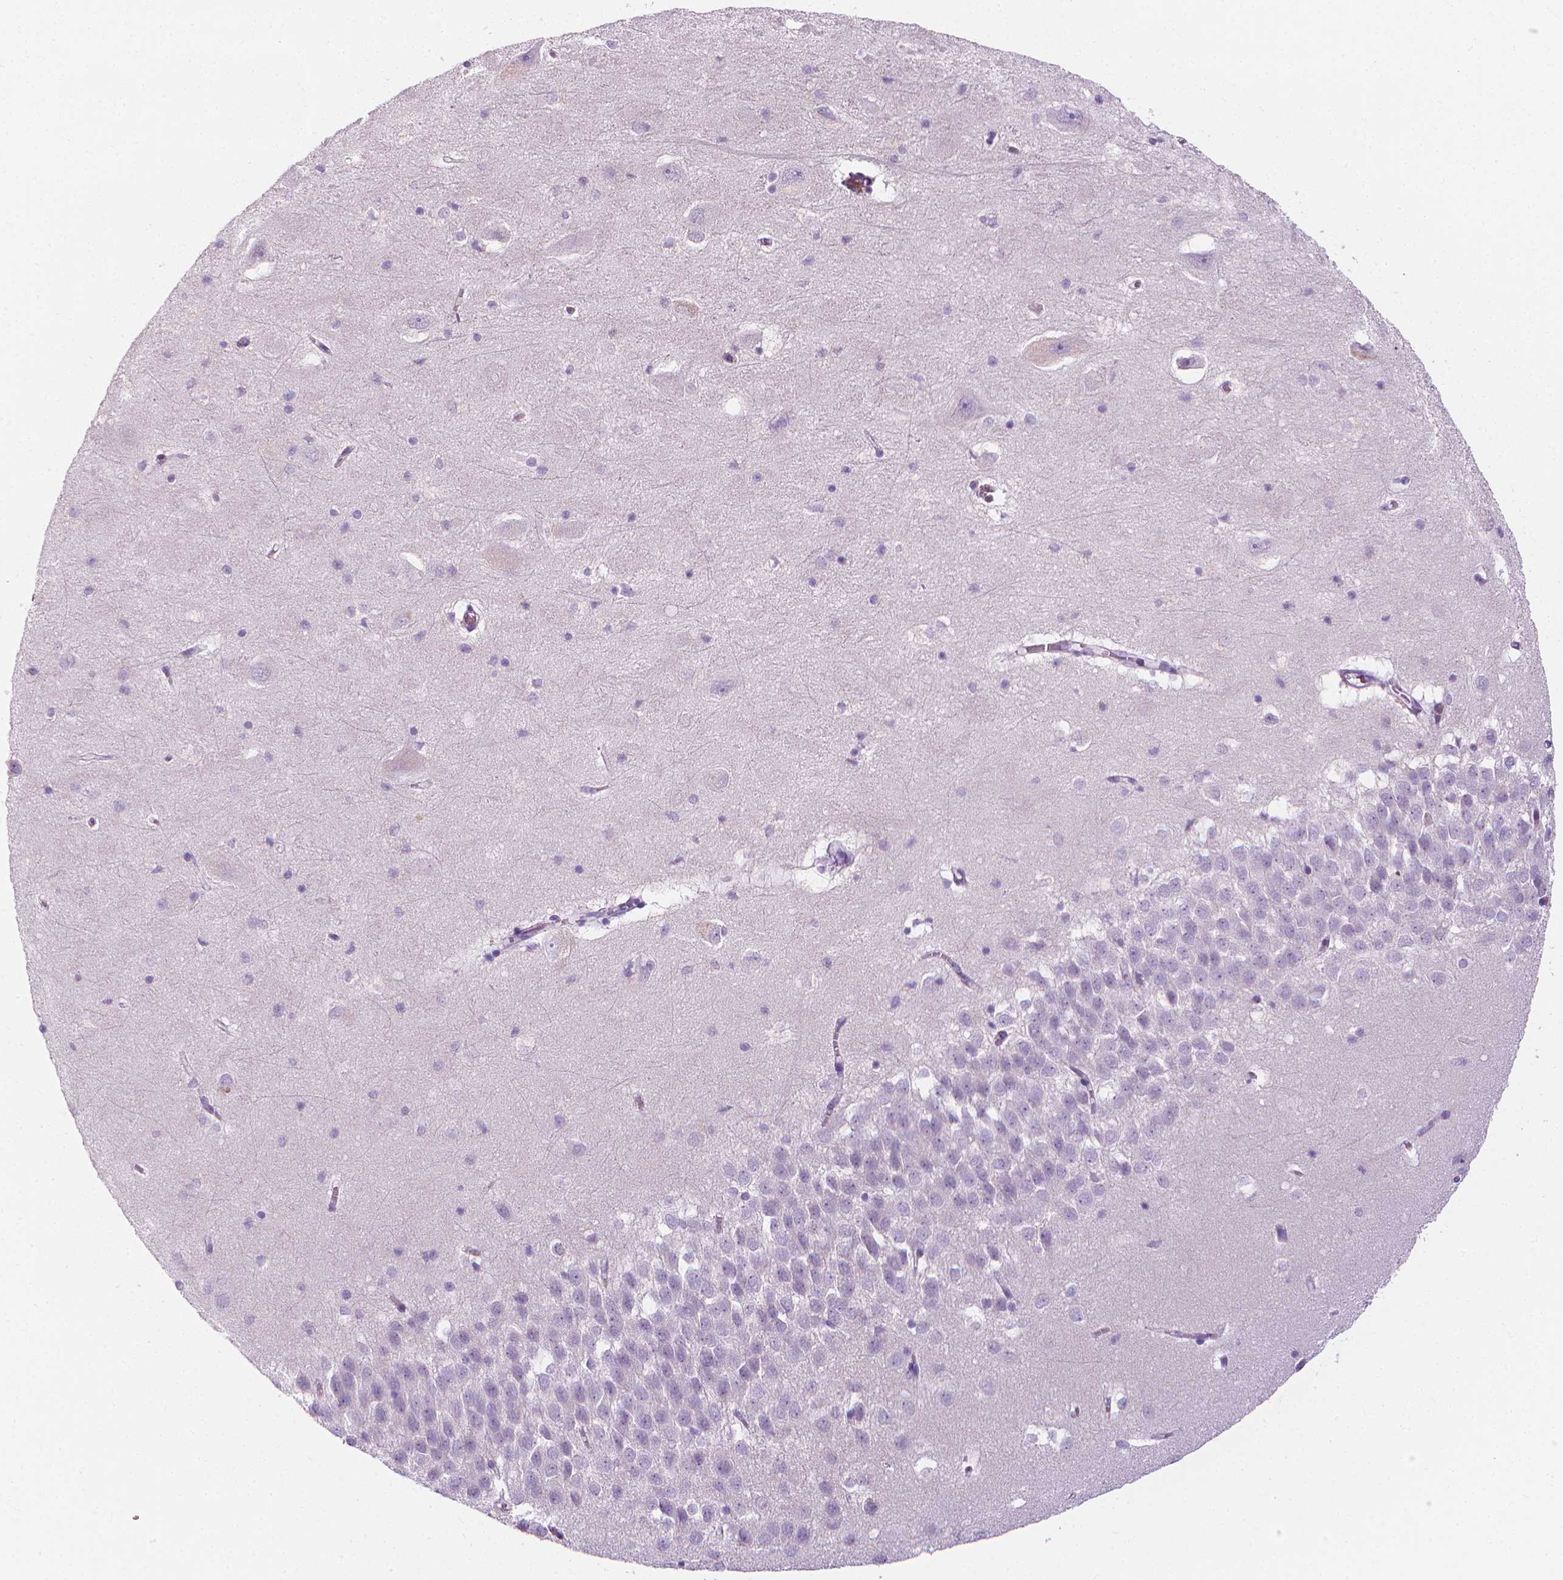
{"staining": {"intensity": "negative", "quantity": "none", "location": "none"}, "tissue": "hippocampus", "cell_type": "Glial cells", "image_type": "normal", "snomed": [{"axis": "morphology", "description": "Normal tissue, NOS"}, {"axis": "topography", "description": "Hippocampus"}], "caption": "DAB immunohistochemical staining of normal human hippocampus shows no significant staining in glial cells. Brightfield microscopy of immunohistochemistry (IHC) stained with DAB (3,3'-diaminobenzidine) (brown) and hematoxylin (blue), captured at high magnification.", "gene": "DCAF8L1", "patient": {"sex": "male", "age": 58}}